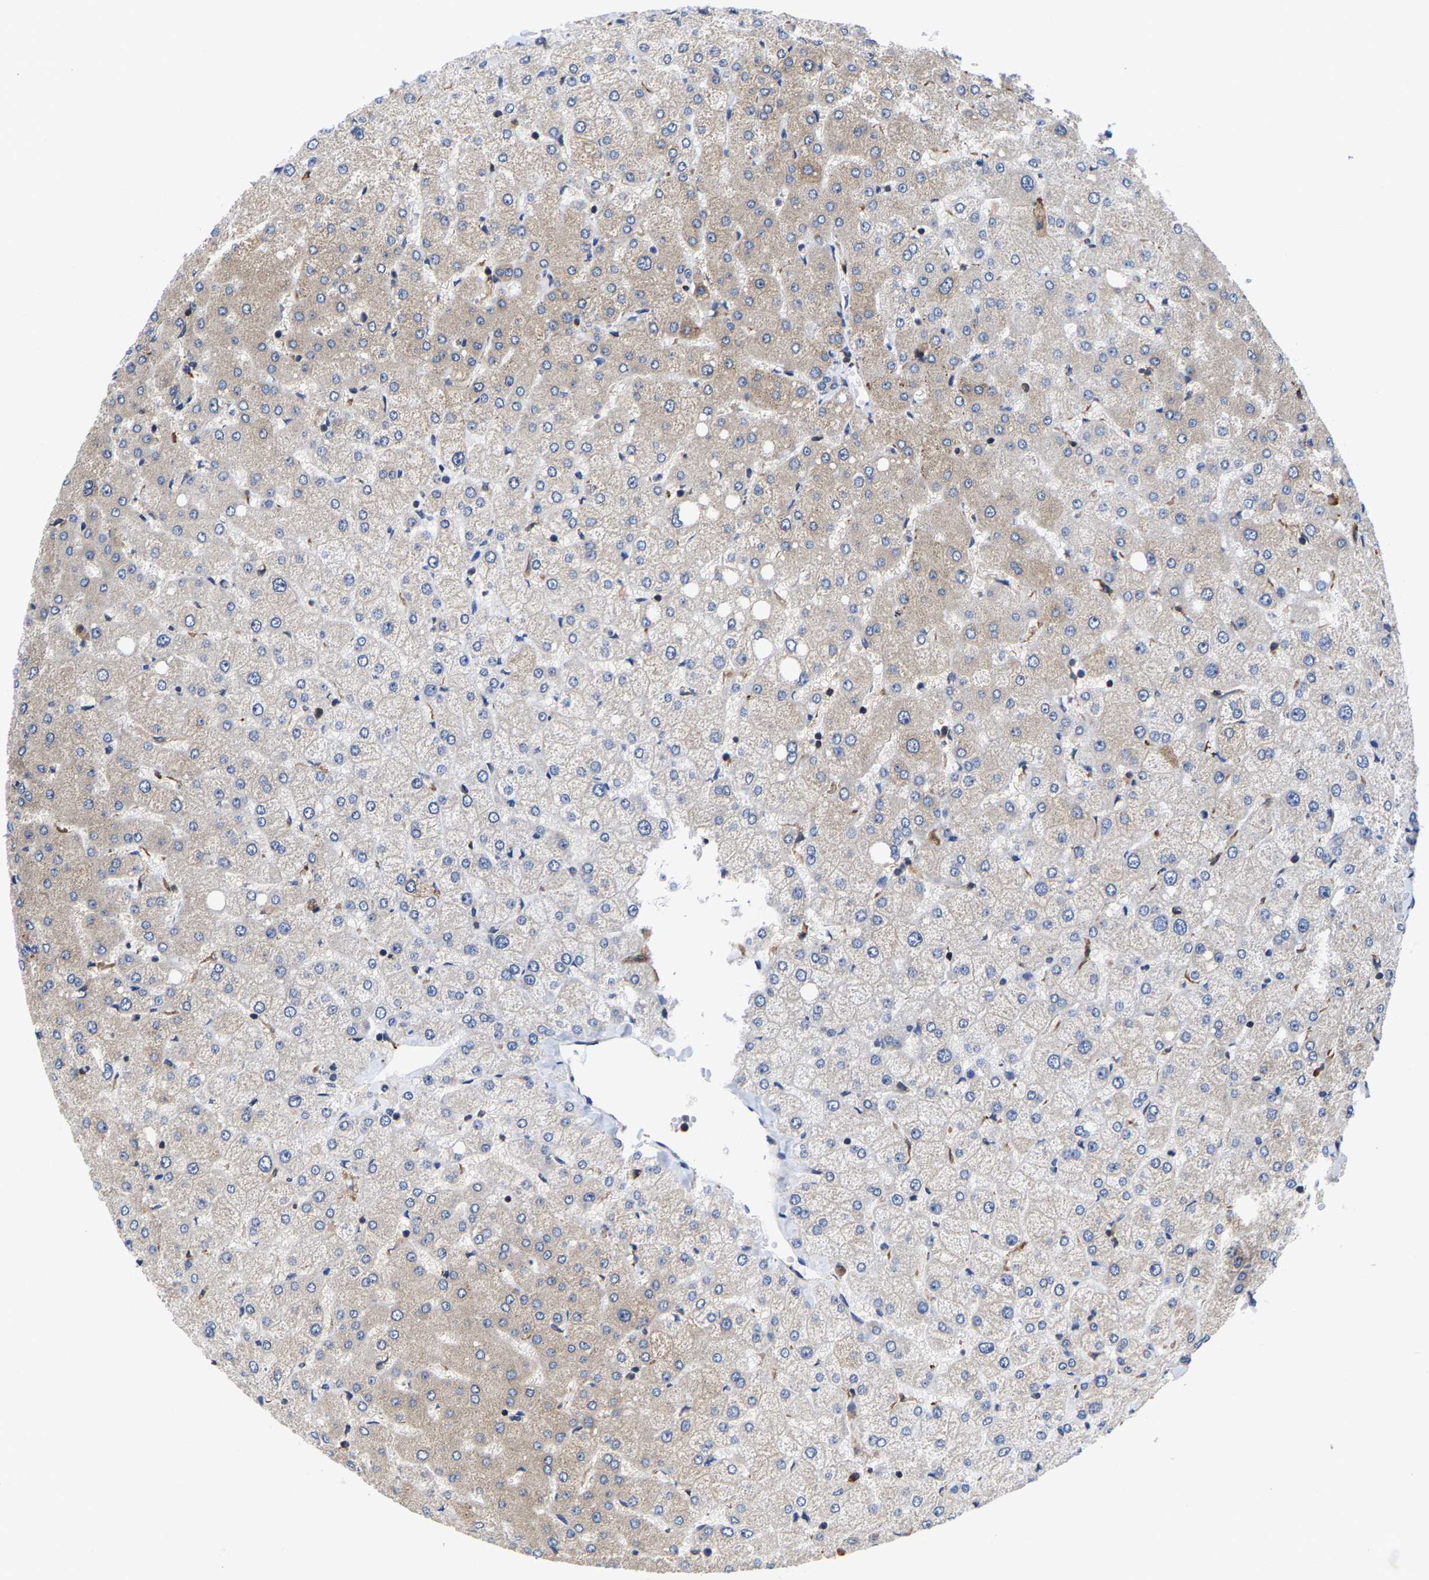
{"staining": {"intensity": "negative", "quantity": "none", "location": "none"}, "tissue": "liver", "cell_type": "Cholangiocytes", "image_type": "normal", "snomed": [{"axis": "morphology", "description": "Normal tissue, NOS"}, {"axis": "topography", "description": "Liver"}], "caption": "Human liver stained for a protein using immunohistochemistry (IHC) reveals no expression in cholangiocytes.", "gene": "PFKFB3", "patient": {"sex": "female", "age": 54}}